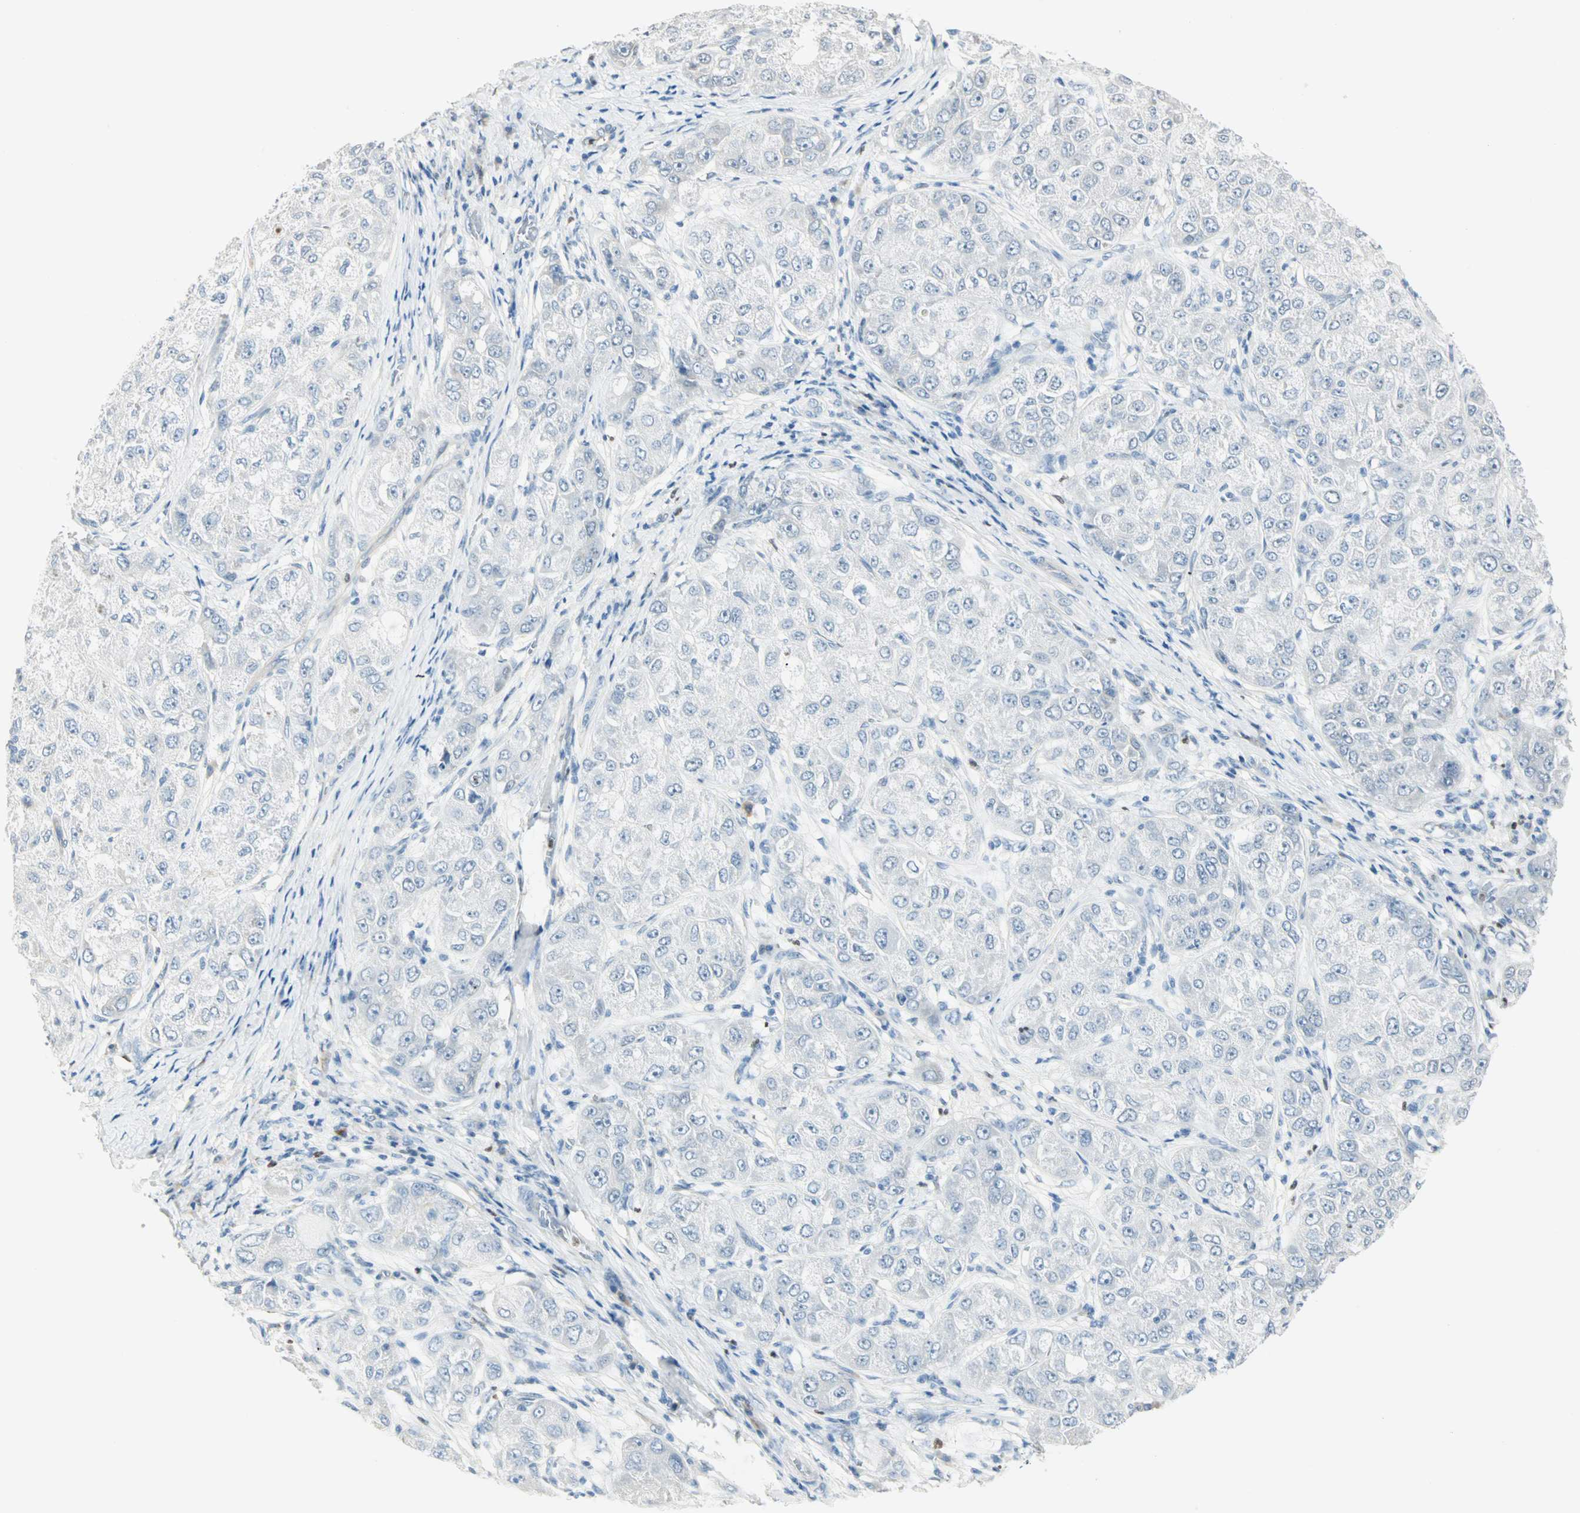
{"staining": {"intensity": "negative", "quantity": "none", "location": "none"}, "tissue": "liver cancer", "cell_type": "Tumor cells", "image_type": "cancer", "snomed": [{"axis": "morphology", "description": "Carcinoma, Hepatocellular, NOS"}, {"axis": "topography", "description": "Liver"}], "caption": "Liver cancer (hepatocellular carcinoma) was stained to show a protein in brown. There is no significant positivity in tumor cells. The staining is performed using DAB (3,3'-diaminobenzidine) brown chromogen with nuclei counter-stained in using hematoxylin.", "gene": "MLLT10", "patient": {"sex": "male", "age": 80}}